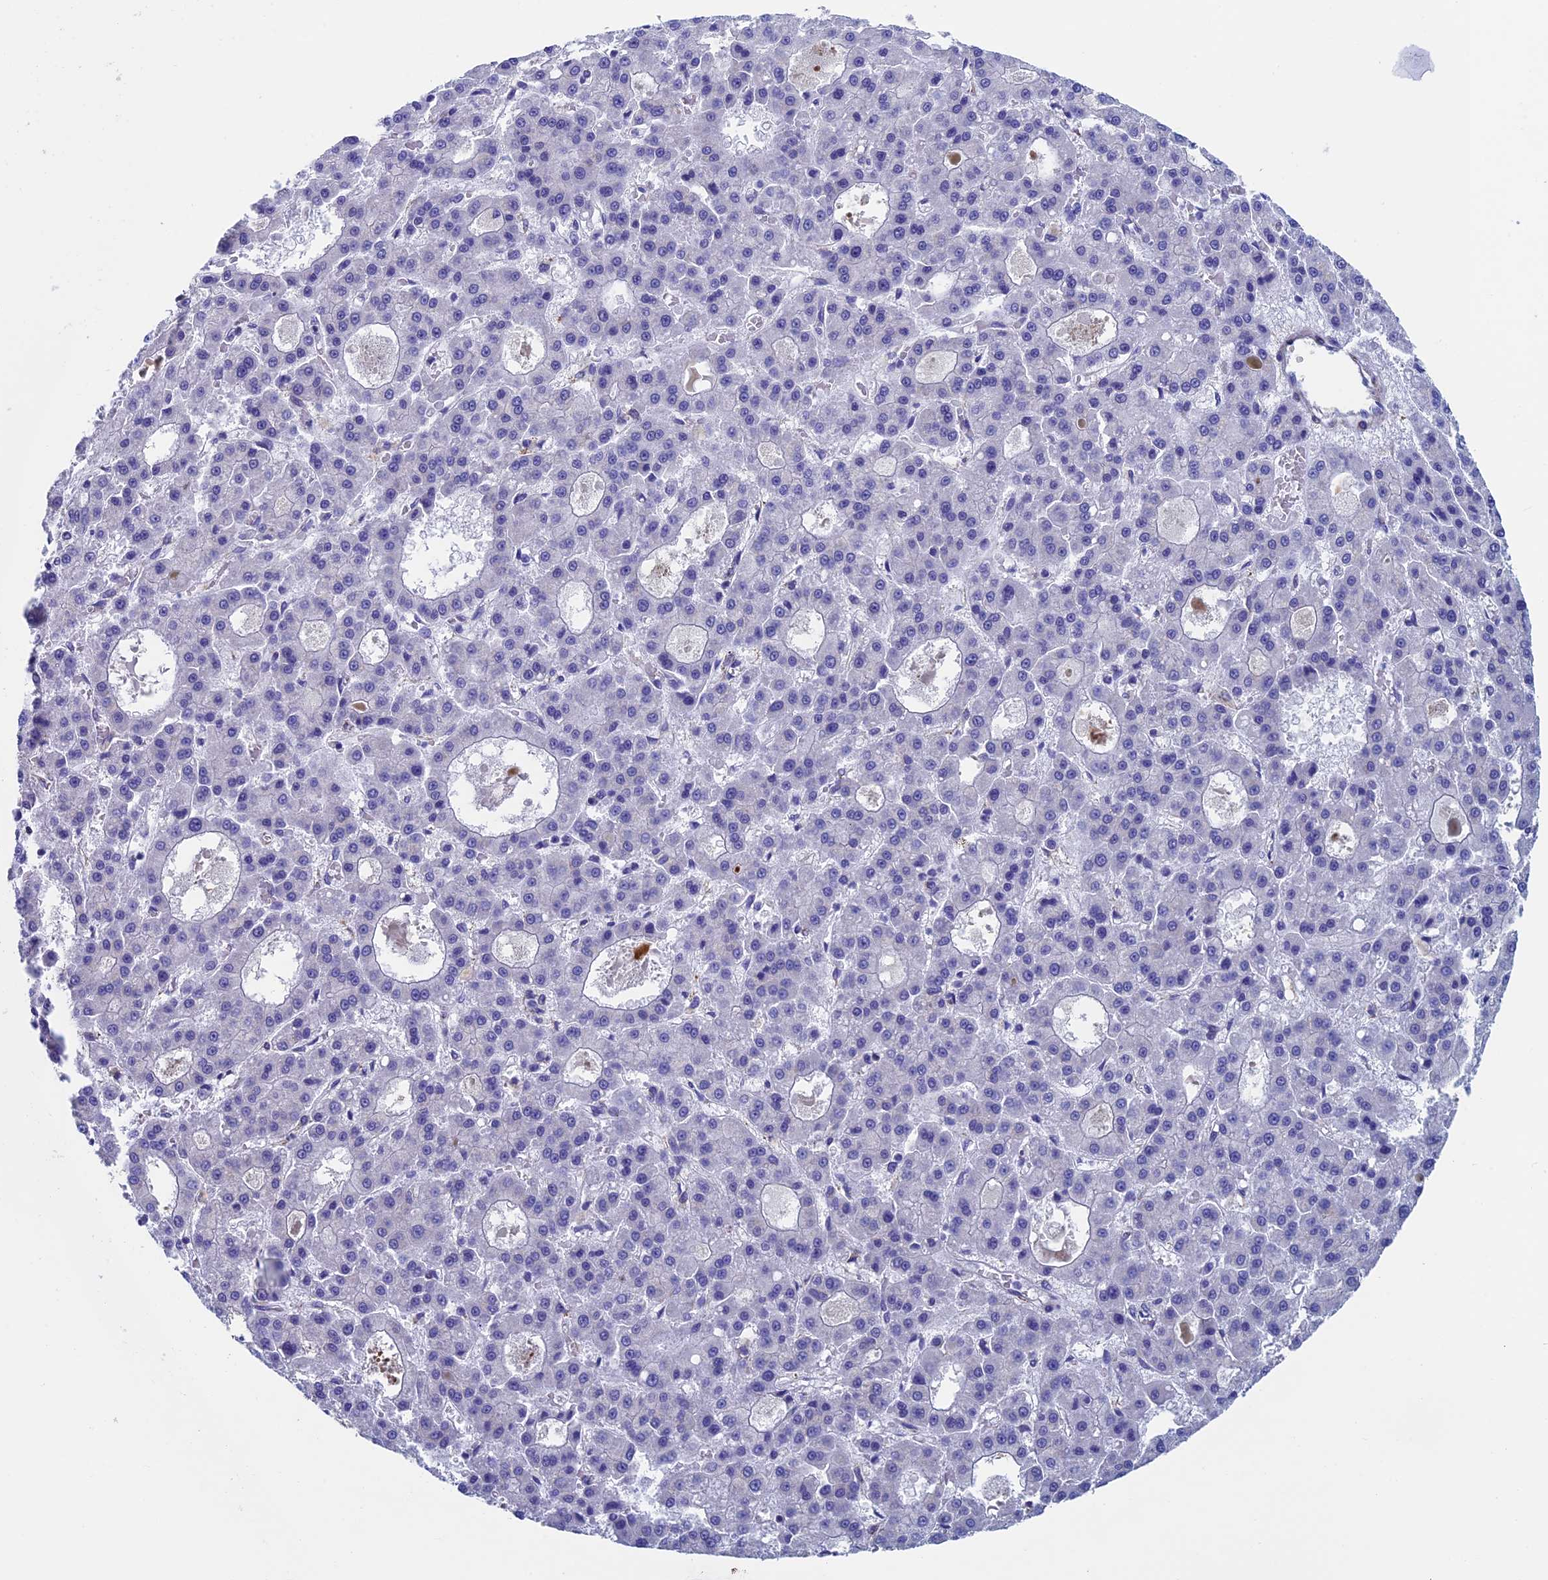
{"staining": {"intensity": "negative", "quantity": "none", "location": "none"}, "tissue": "liver cancer", "cell_type": "Tumor cells", "image_type": "cancer", "snomed": [{"axis": "morphology", "description": "Carcinoma, Hepatocellular, NOS"}, {"axis": "topography", "description": "Liver"}], "caption": "Liver cancer was stained to show a protein in brown. There is no significant staining in tumor cells.", "gene": "SEPTIN1", "patient": {"sex": "male", "age": 70}}